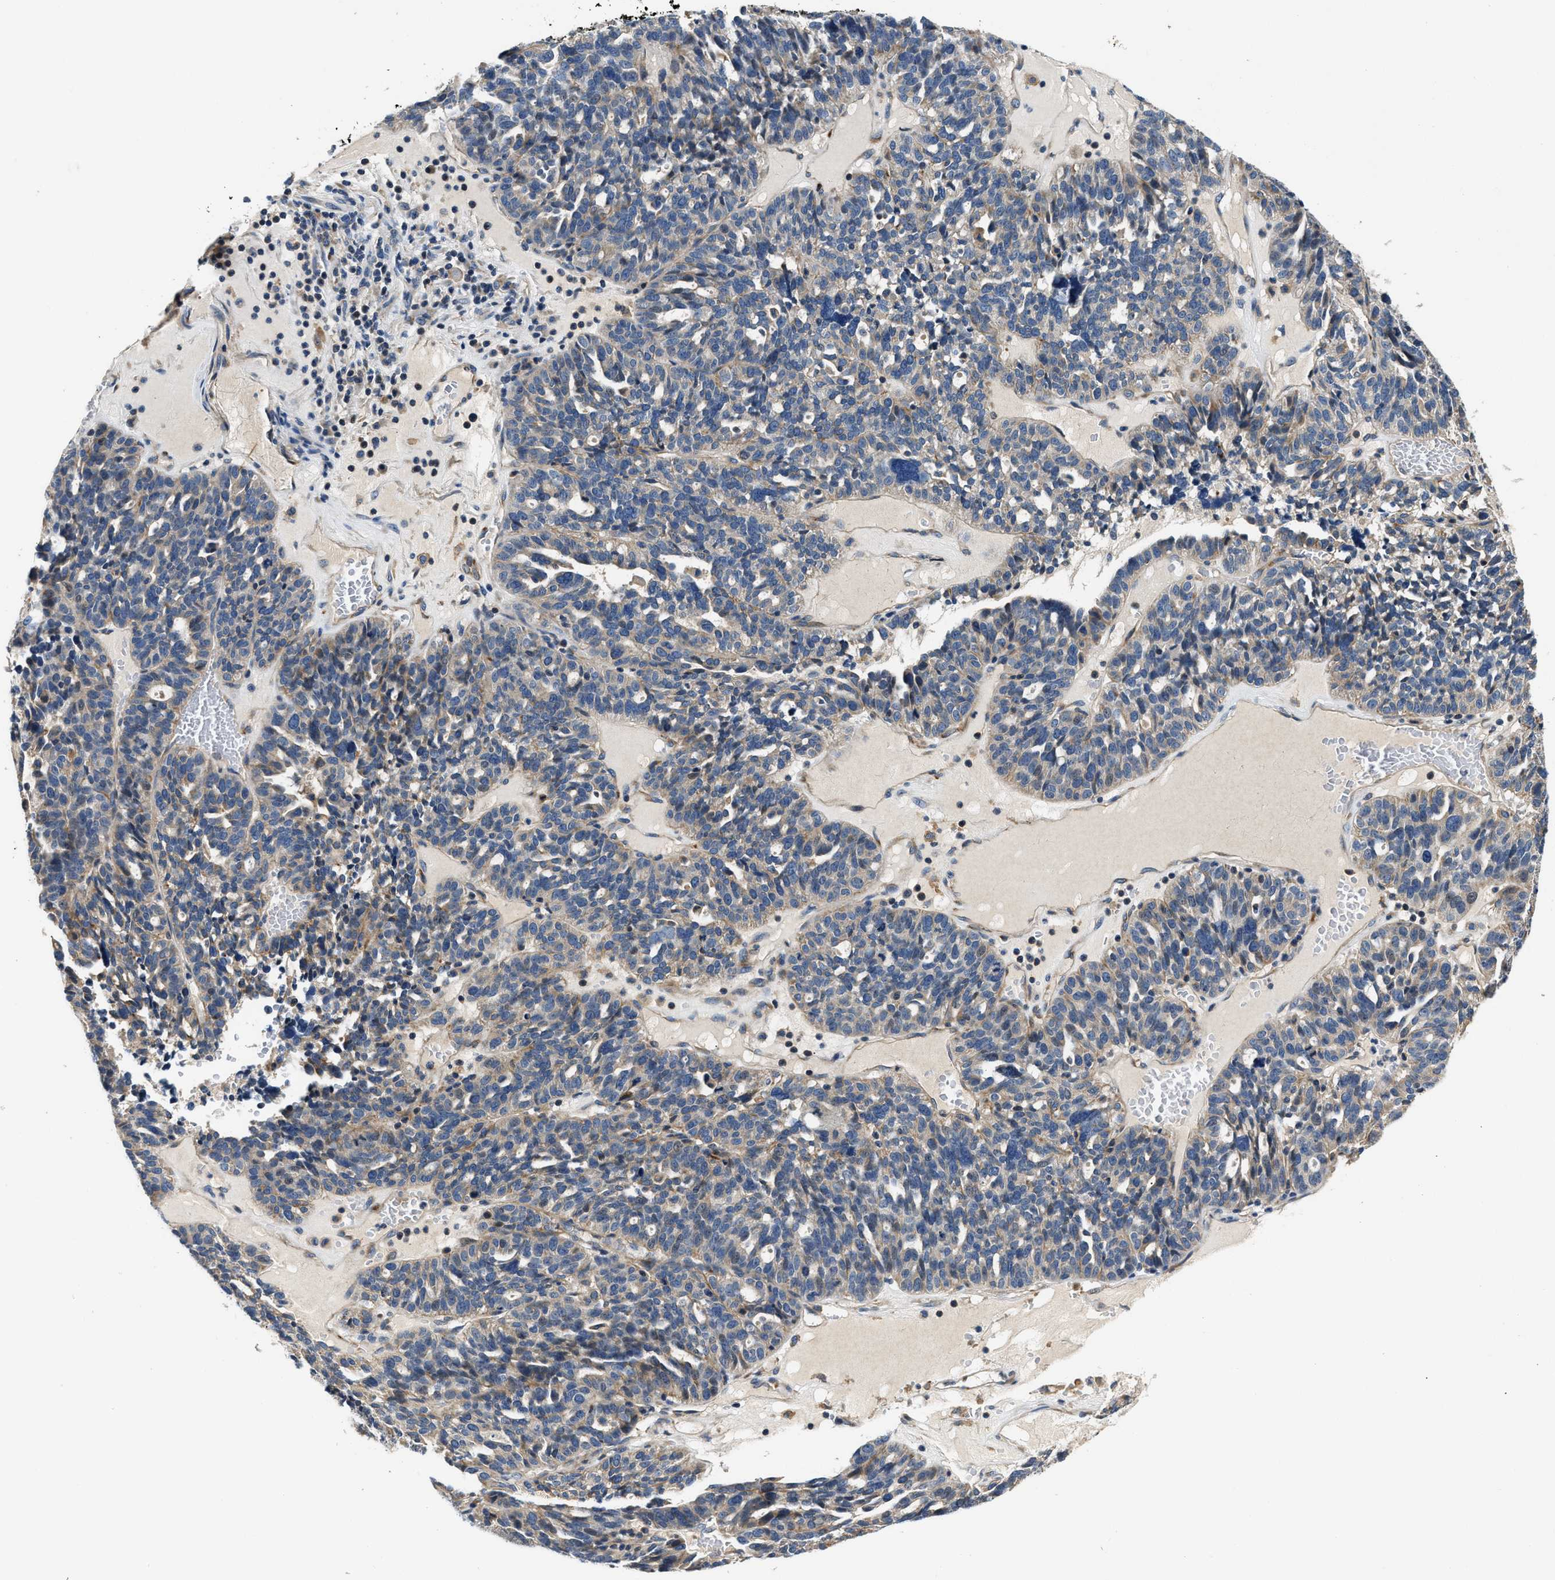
{"staining": {"intensity": "negative", "quantity": "none", "location": "none"}, "tissue": "ovarian cancer", "cell_type": "Tumor cells", "image_type": "cancer", "snomed": [{"axis": "morphology", "description": "Cystadenocarcinoma, serous, NOS"}, {"axis": "topography", "description": "Ovary"}], "caption": "Micrograph shows no significant protein staining in tumor cells of ovarian cancer (serous cystadenocarcinoma). (Brightfield microscopy of DAB IHC at high magnification).", "gene": "TEX2", "patient": {"sex": "female", "age": 59}}